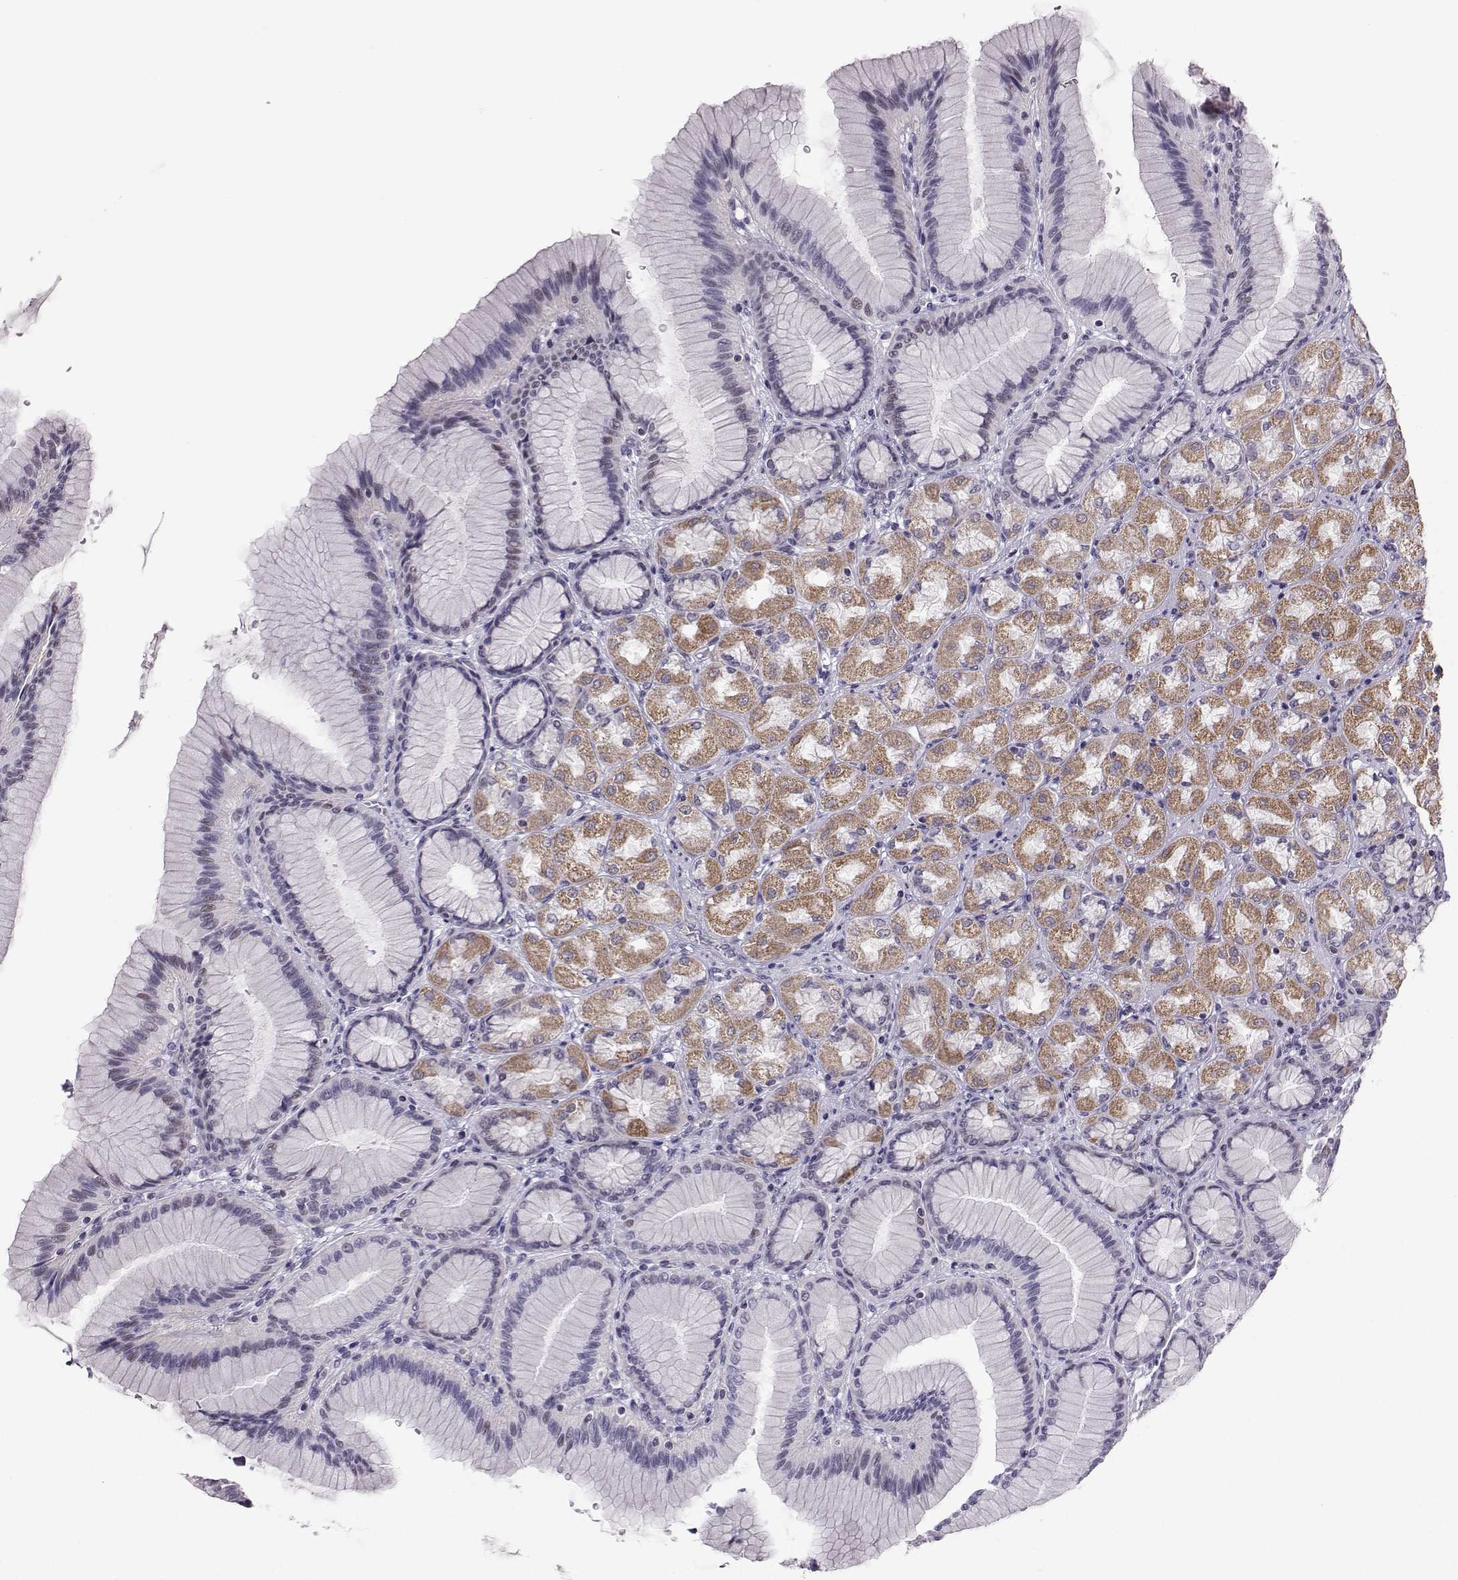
{"staining": {"intensity": "moderate", "quantity": "<25%", "location": "cytoplasmic/membranous"}, "tissue": "stomach", "cell_type": "Glandular cells", "image_type": "normal", "snomed": [{"axis": "morphology", "description": "Normal tissue, NOS"}, {"axis": "morphology", "description": "Adenocarcinoma, NOS"}, {"axis": "morphology", "description": "Adenocarcinoma, High grade"}, {"axis": "topography", "description": "Stomach, upper"}, {"axis": "topography", "description": "Stomach"}], "caption": "Stomach stained with DAB (3,3'-diaminobenzidine) immunohistochemistry (IHC) displays low levels of moderate cytoplasmic/membranous expression in approximately <25% of glandular cells. (Stains: DAB (3,3'-diaminobenzidine) in brown, nuclei in blue, Microscopy: brightfield microscopy at high magnification).", "gene": "DNAAF1", "patient": {"sex": "female", "age": 65}}